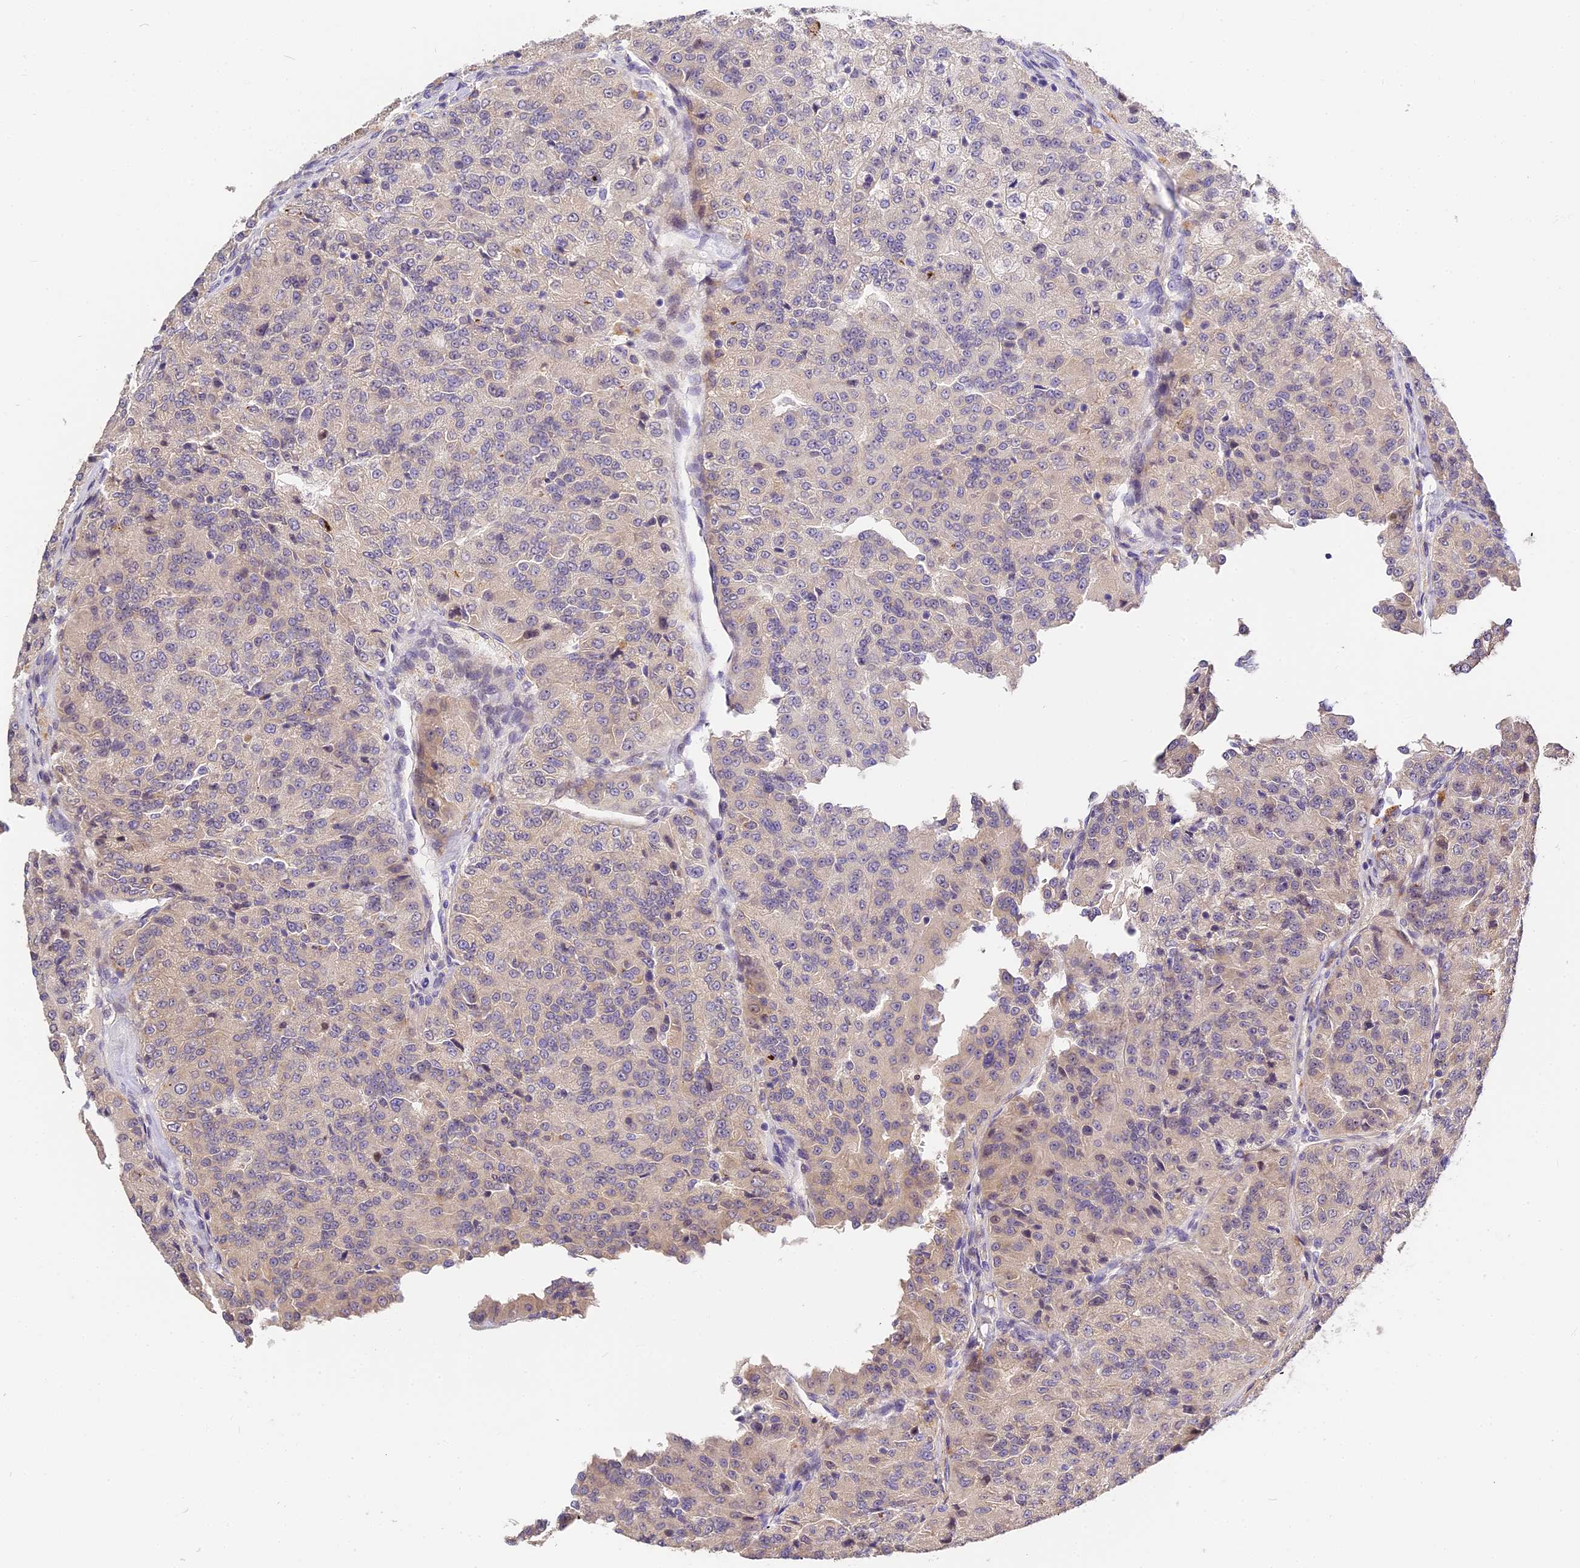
{"staining": {"intensity": "negative", "quantity": "none", "location": "none"}, "tissue": "renal cancer", "cell_type": "Tumor cells", "image_type": "cancer", "snomed": [{"axis": "morphology", "description": "Adenocarcinoma, NOS"}, {"axis": "topography", "description": "Kidney"}], "caption": "Tumor cells show no significant staining in renal cancer (adenocarcinoma). (Immunohistochemistry (ihc), brightfield microscopy, high magnification).", "gene": "BSCL2", "patient": {"sex": "female", "age": 63}}